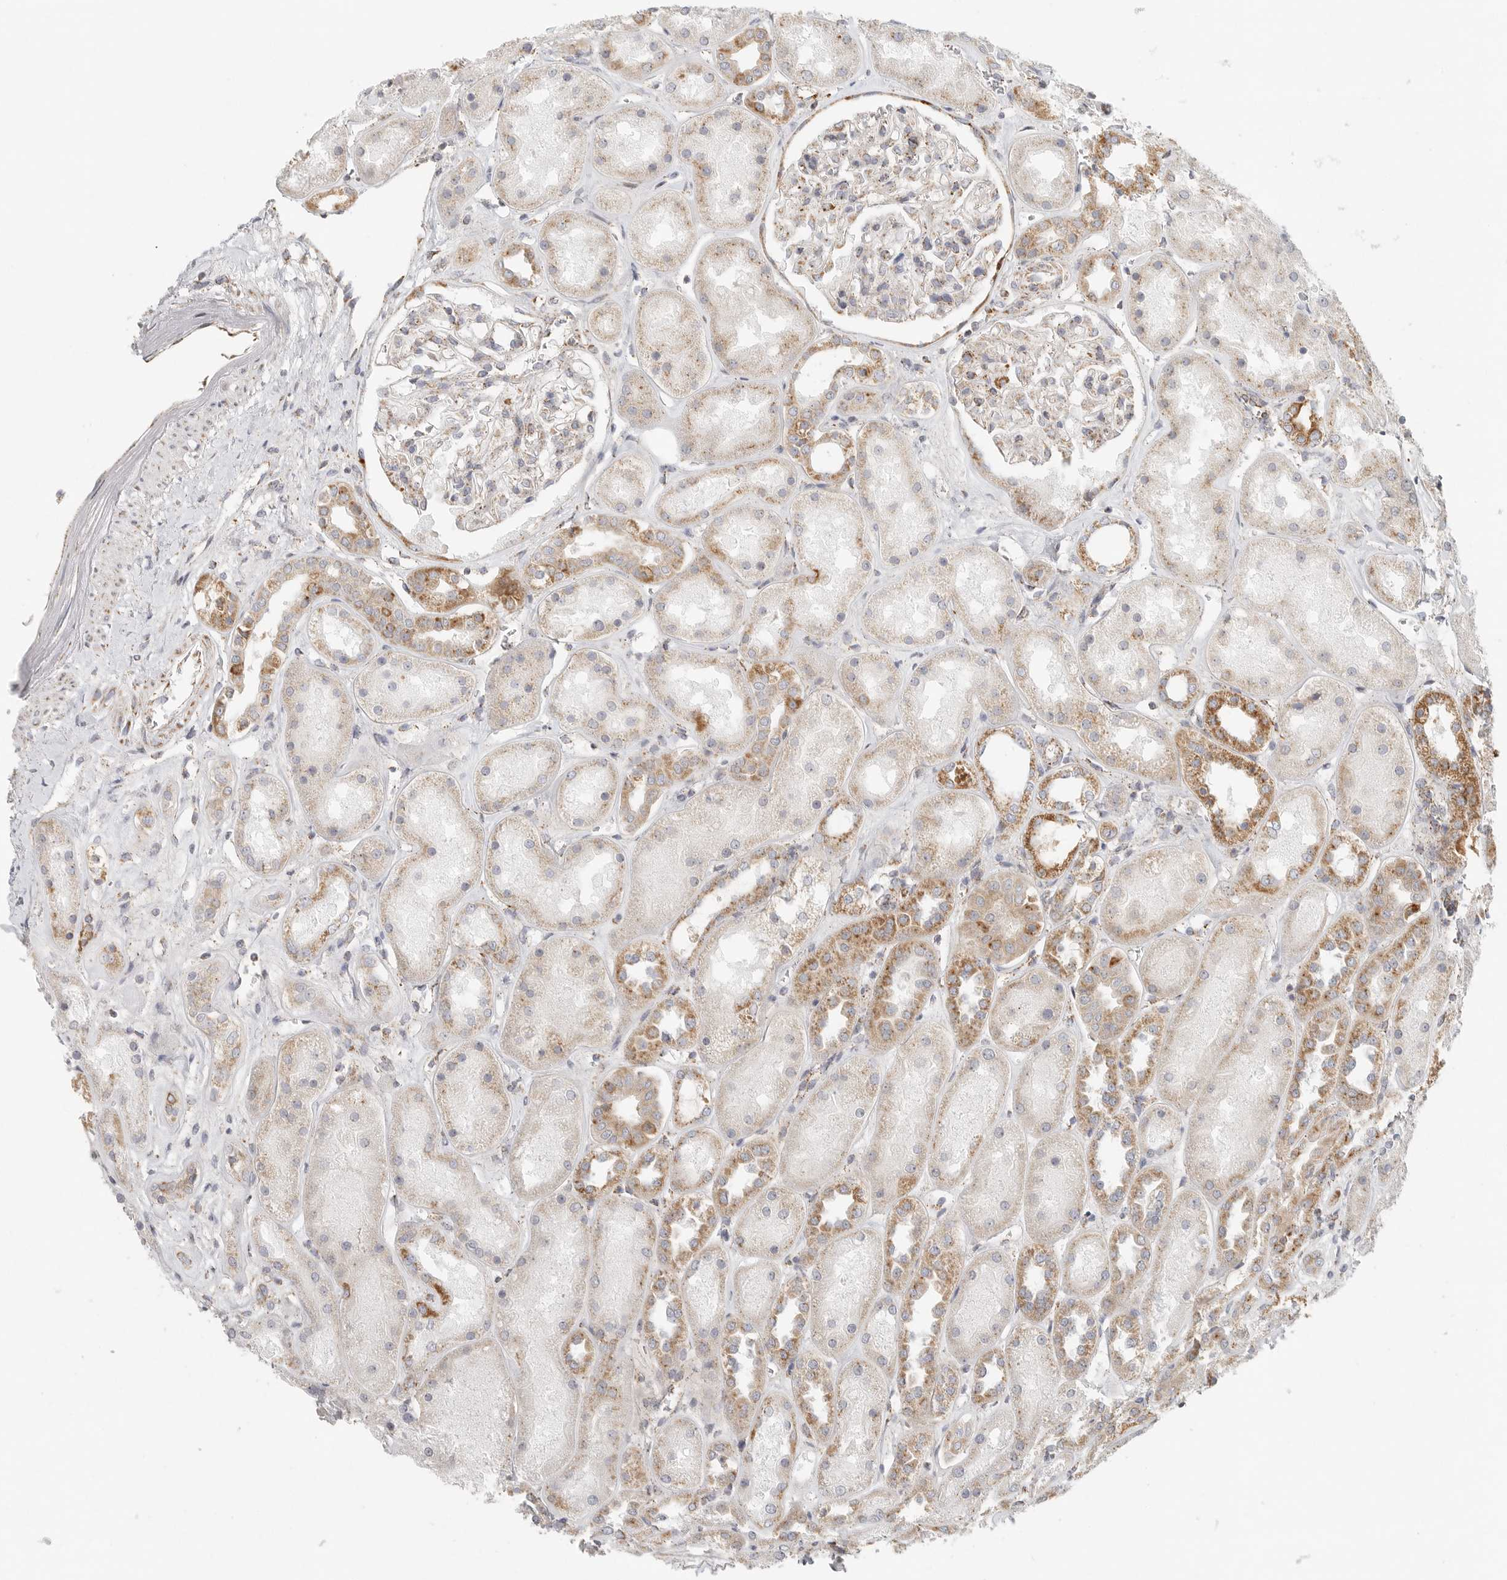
{"staining": {"intensity": "moderate", "quantity": "<25%", "location": "cytoplasmic/membranous"}, "tissue": "kidney", "cell_type": "Cells in glomeruli", "image_type": "normal", "snomed": [{"axis": "morphology", "description": "Normal tissue, NOS"}, {"axis": "topography", "description": "Kidney"}], "caption": "Human kidney stained with a brown dye reveals moderate cytoplasmic/membranous positive staining in approximately <25% of cells in glomeruli.", "gene": "SLC25A26", "patient": {"sex": "male", "age": 70}}